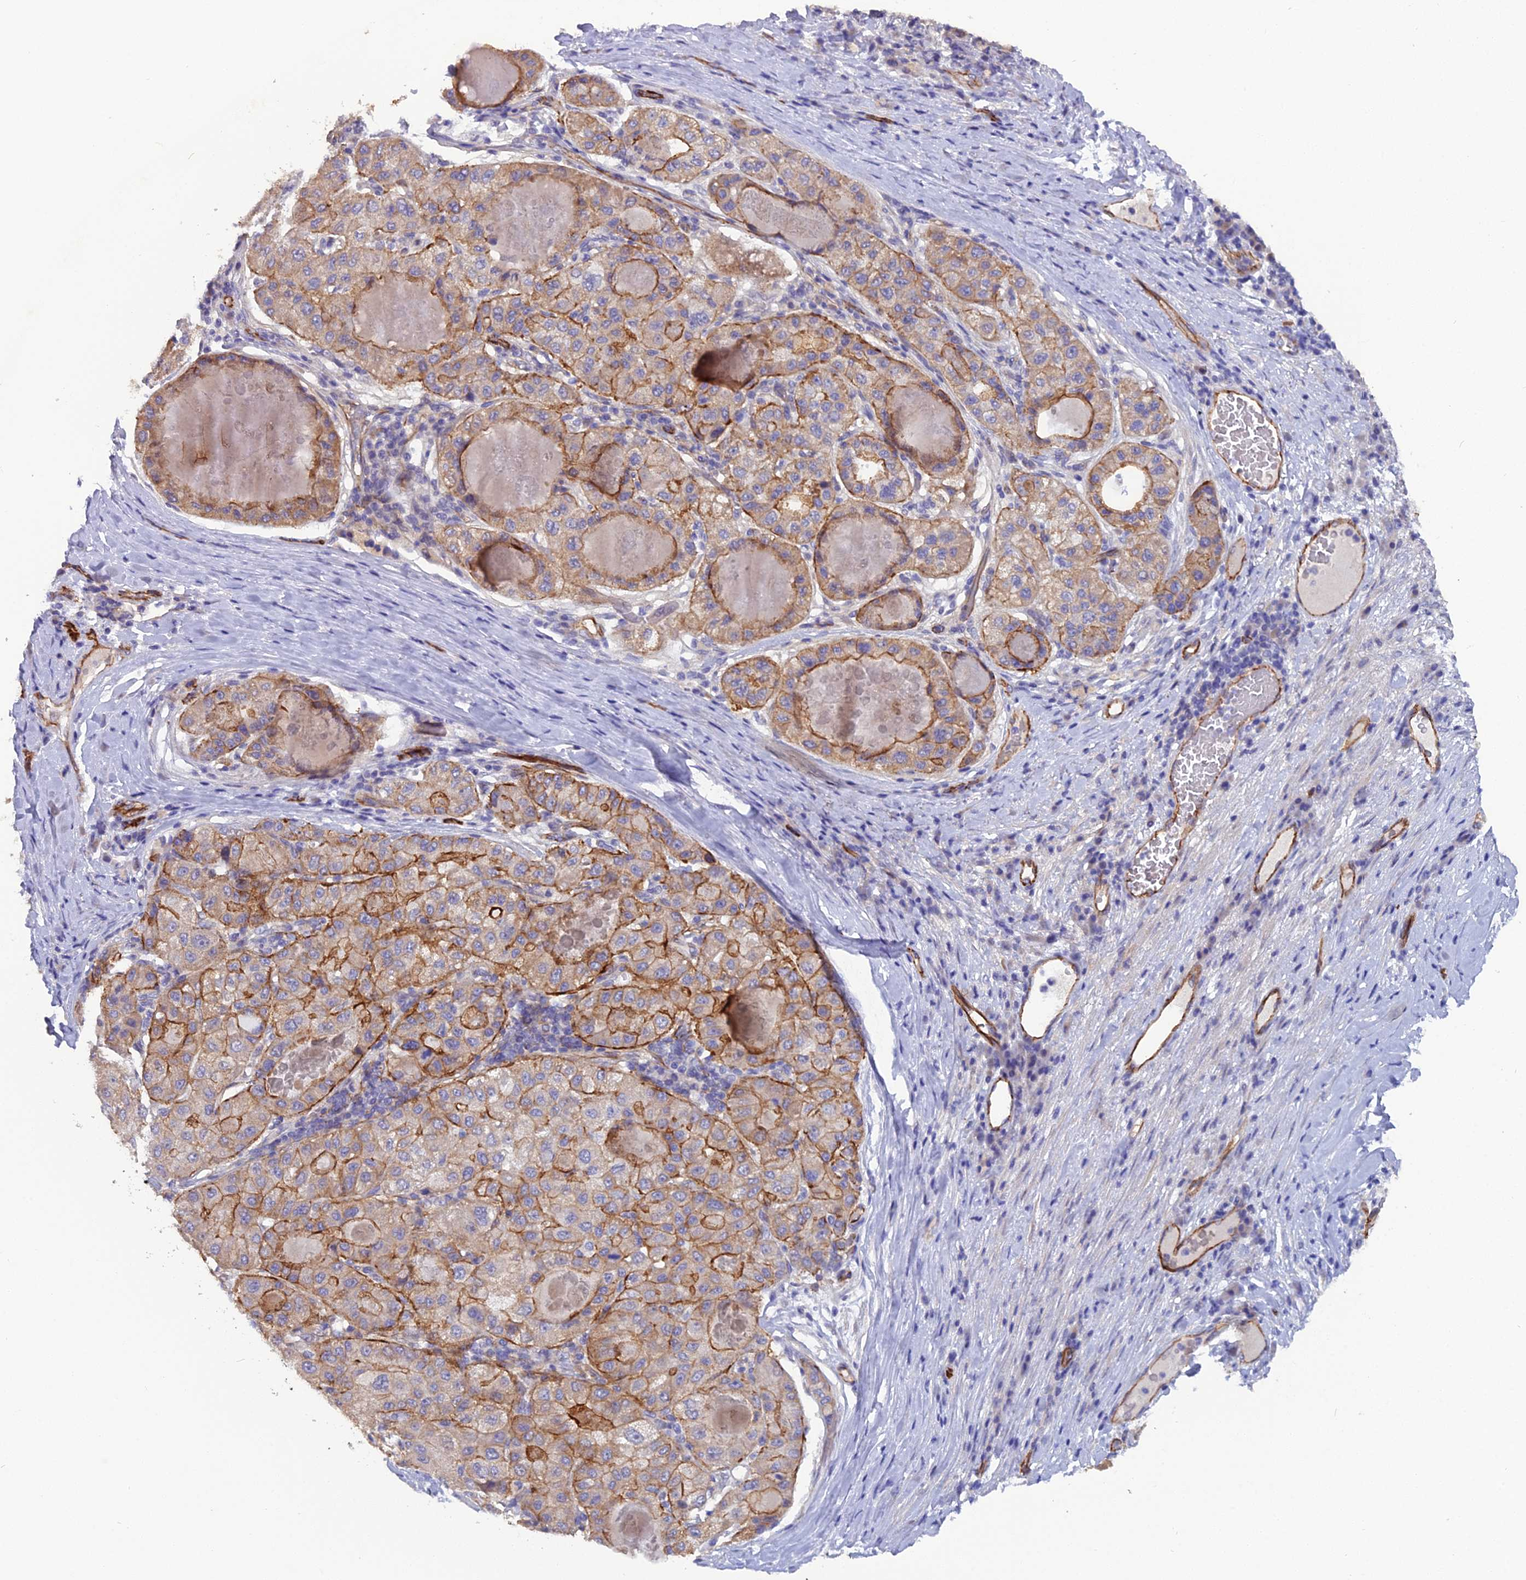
{"staining": {"intensity": "moderate", "quantity": ">75%", "location": "cytoplasmic/membranous"}, "tissue": "liver cancer", "cell_type": "Tumor cells", "image_type": "cancer", "snomed": [{"axis": "morphology", "description": "Carcinoma, Hepatocellular, NOS"}, {"axis": "topography", "description": "Liver"}], "caption": "Immunohistochemical staining of liver cancer demonstrates medium levels of moderate cytoplasmic/membranous positivity in approximately >75% of tumor cells.", "gene": "CFAP47", "patient": {"sex": "male", "age": 80}}